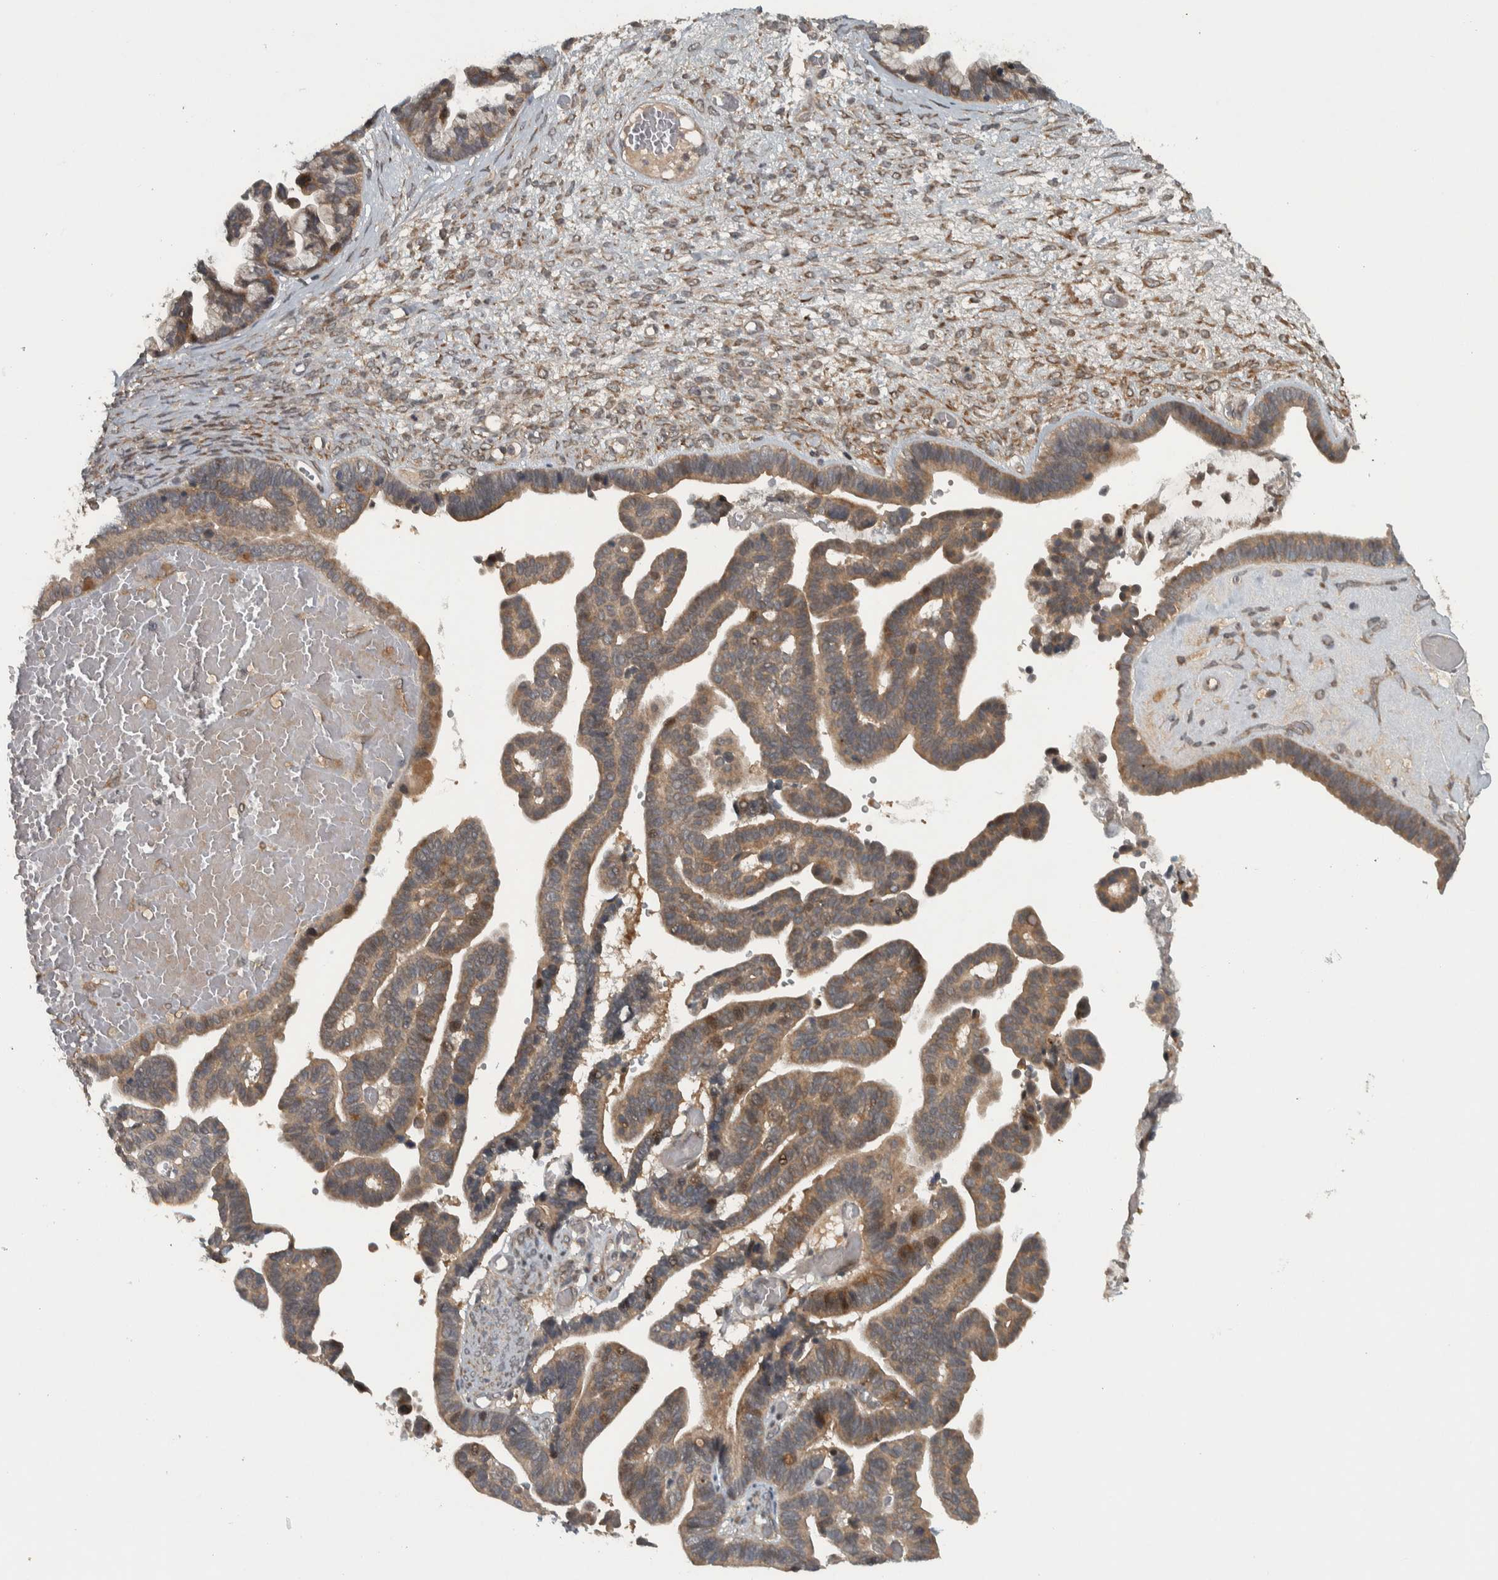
{"staining": {"intensity": "moderate", "quantity": ">75%", "location": "cytoplasmic/membranous"}, "tissue": "ovarian cancer", "cell_type": "Tumor cells", "image_type": "cancer", "snomed": [{"axis": "morphology", "description": "Cystadenocarcinoma, serous, NOS"}, {"axis": "topography", "description": "Ovary"}], "caption": "Moderate cytoplasmic/membranous protein staining is identified in approximately >75% of tumor cells in serous cystadenocarcinoma (ovarian).", "gene": "KIFAP3", "patient": {"sex": "female", "age": 56}}